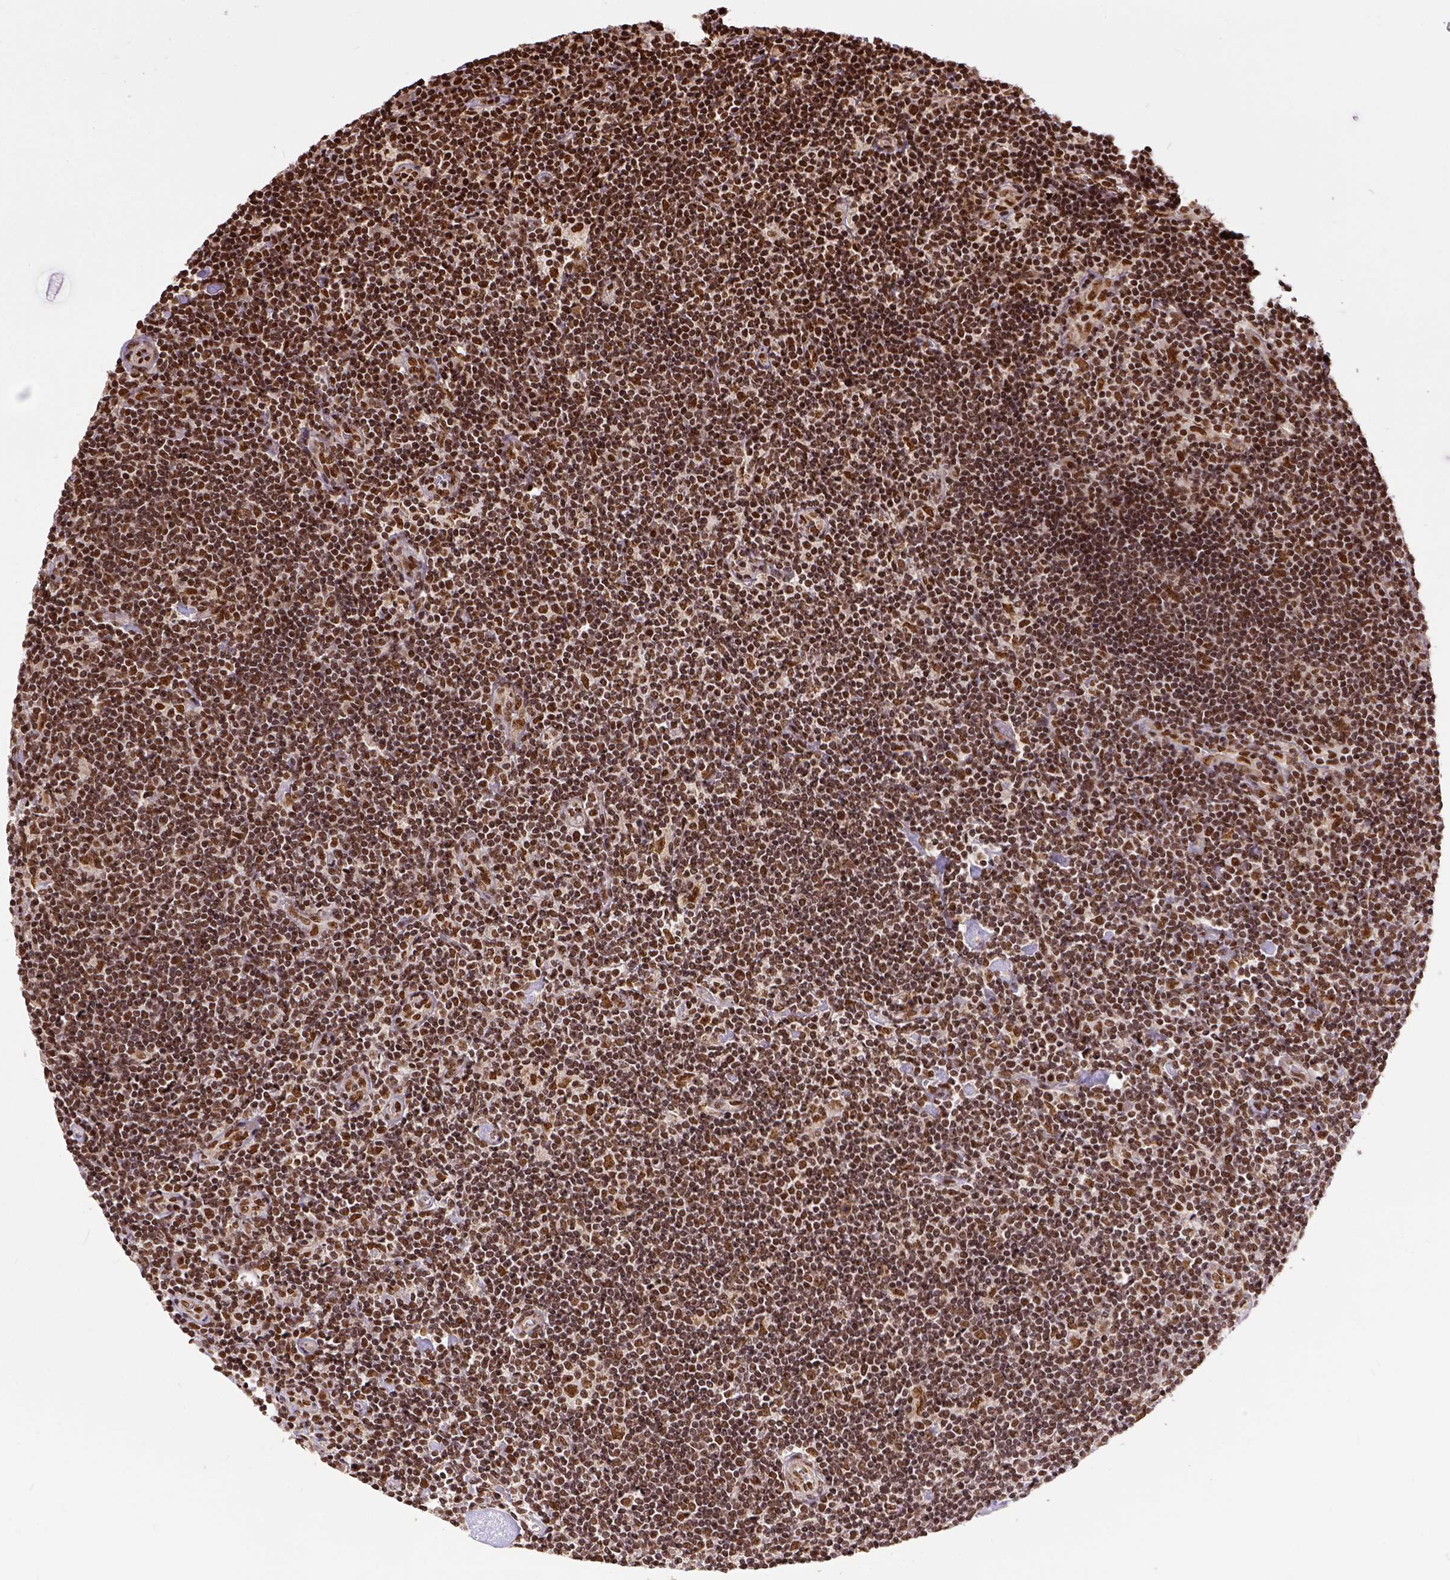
{"staining": {"intensity": "strong", "quantity": ">75%", "location": "nuclear"}, "tissue": "lymphoma", "cell_type": "Tumor cells", "image_type": "cancer", "snomed": [{"axis": "morphology", "description": "Hodgkin's disease, NOS"}, {"axis": "topography", "description": "Lymph node"}], "caption": "This is an image of immunohistochemistry staining of Hodgkin's disease, which shows strong positivity in the nuclear of tumor cells.", "gene": "NACC1", "patient": {"sex": "male", "age": 40}}